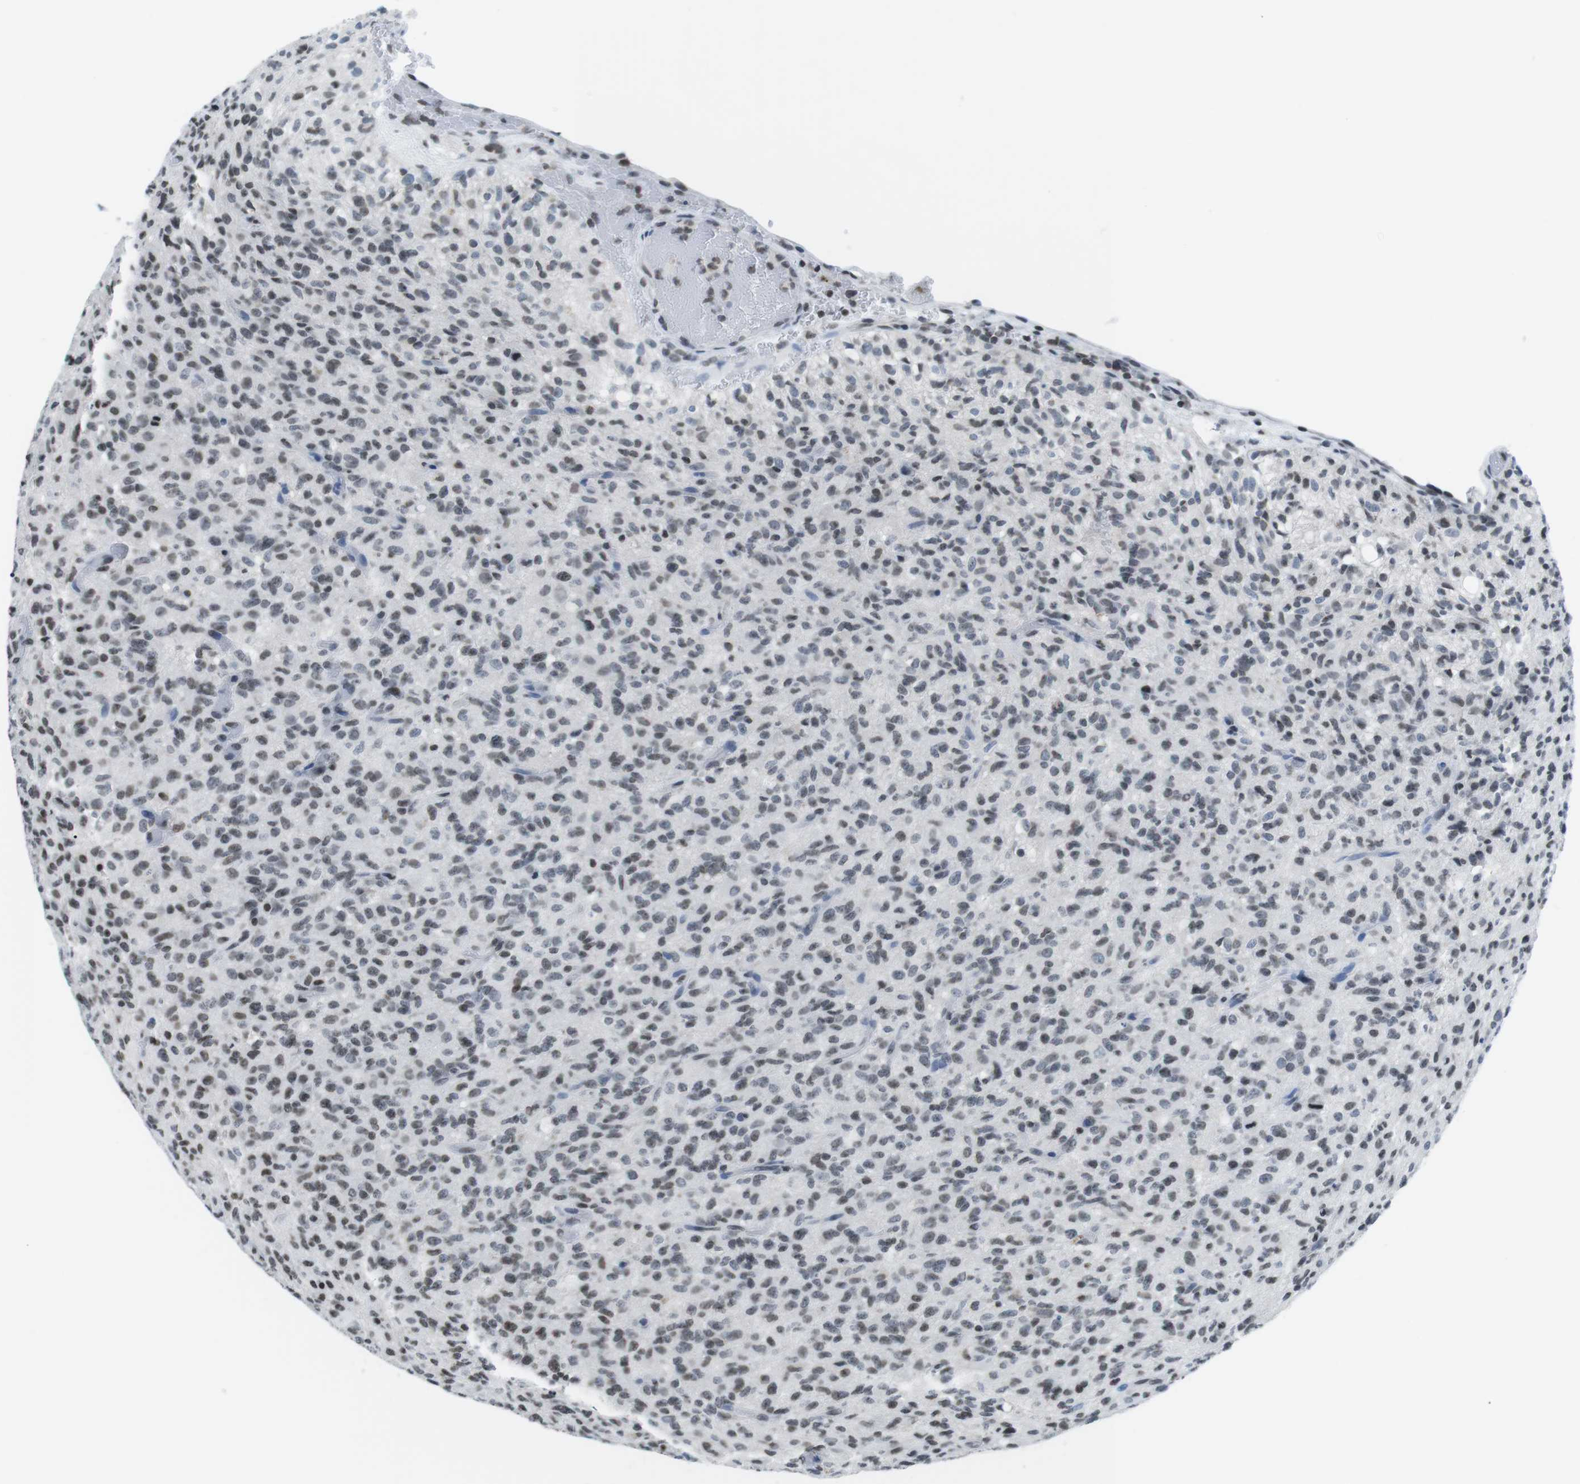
{"staining": {"intensity": "weak", "quantity": "25%-75%", "location": "nuclear"}, "tissue": "glioma", "cell_type": "Tumor cells", "image_type": "cancer", "snomed": [{"axis": "morphology", "description": "Glioma, malignant, High grade"}, {"axis": "topography", "description": "Brain"}], "caption": "Weak nuclear expression for a protein is appreciated in about 25%-75% of tumor cells of malignant high-grade glioma using immunohistochemistry (IHC).", "gene": "E2F2", "patient": {"sex": "male", "age": 71}}